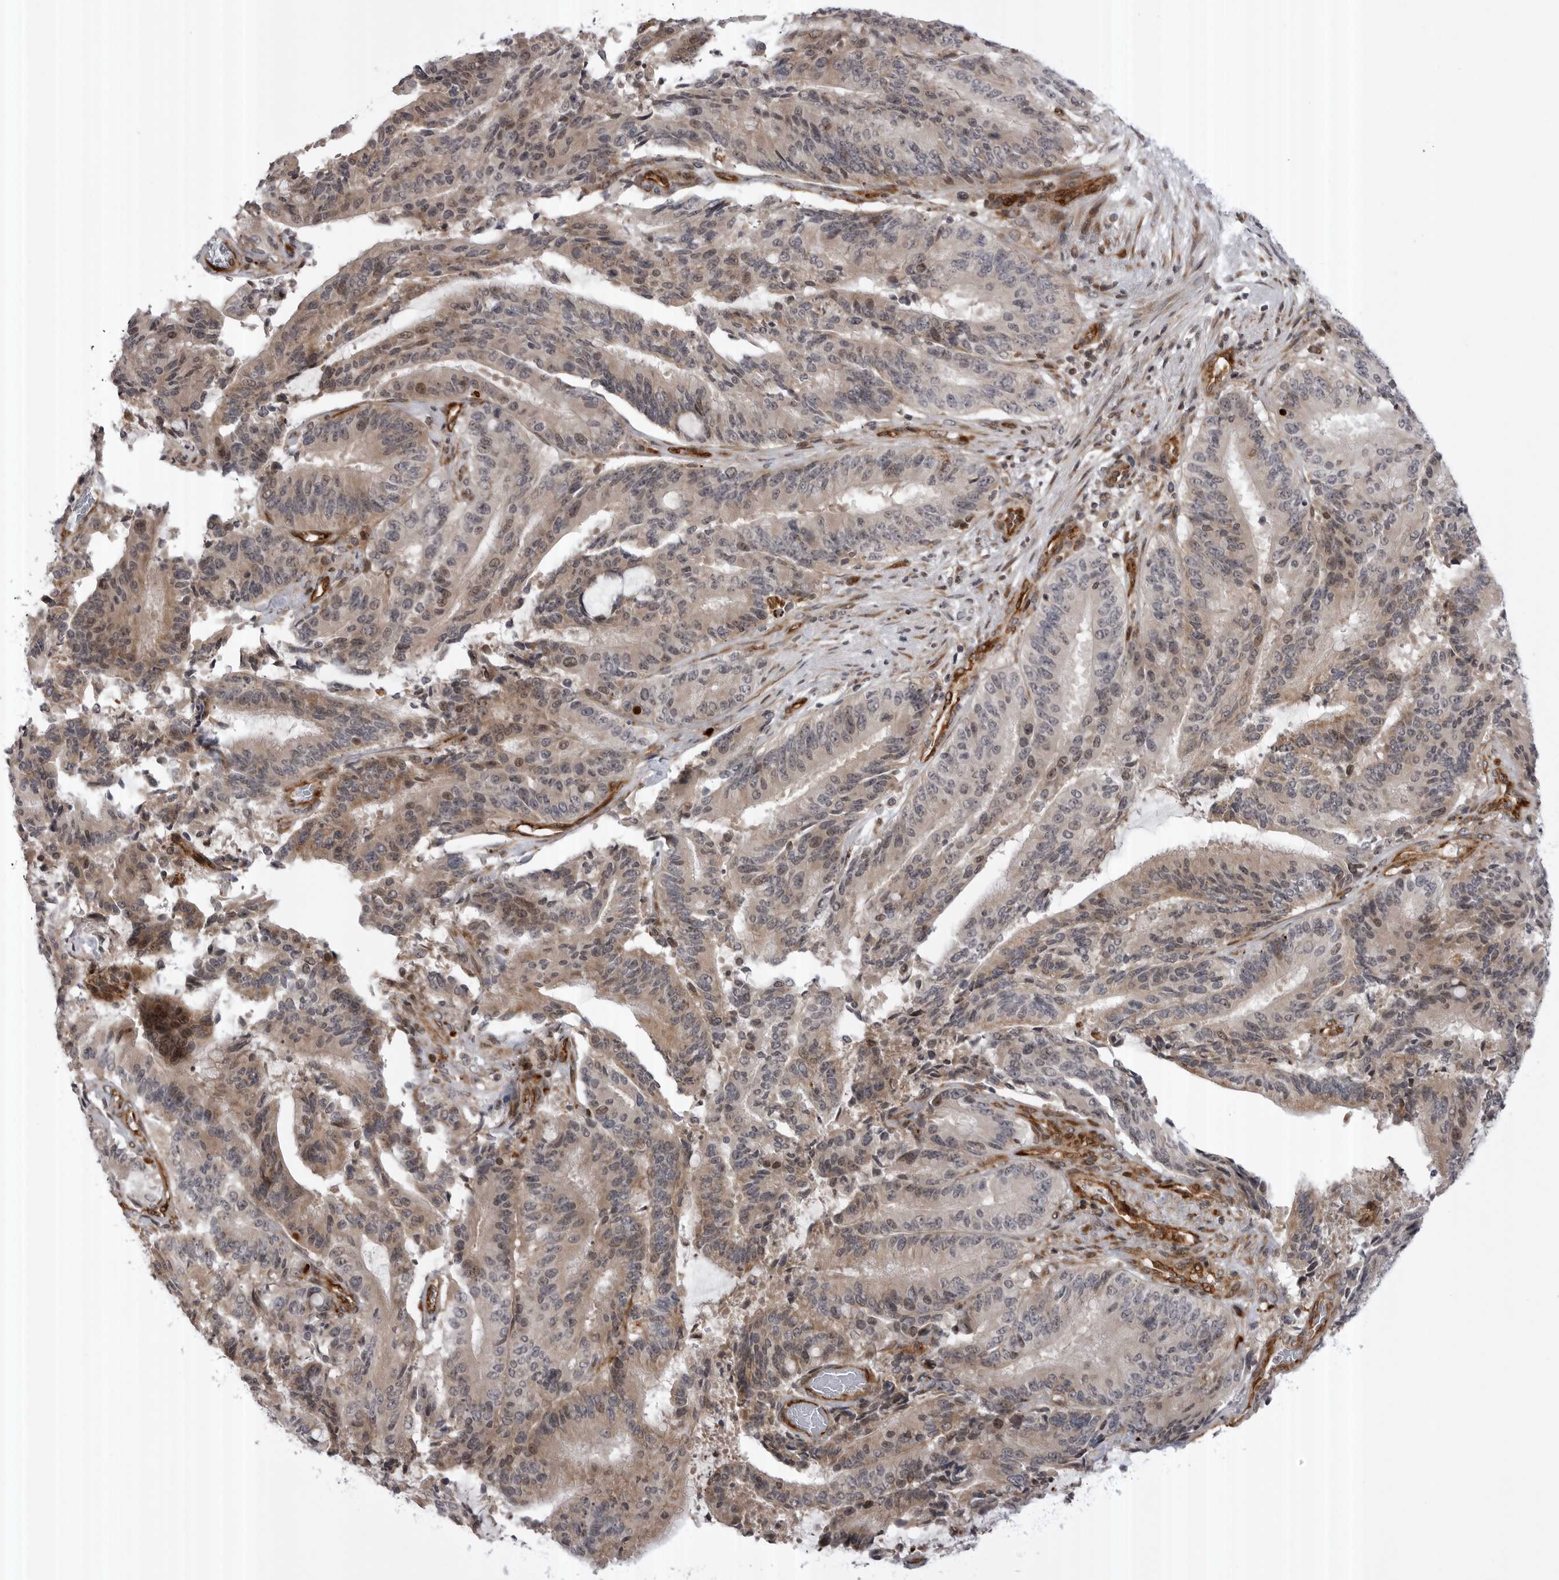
{"staining": {"intensity": "weak", "quantity": "25%-75%", "location": "cytoplasmic/membranous"}, "tissue": "liver cancer", "cell_type": "Tumor cells", "image_type": "cancer", "snomed": [{"axis": "morphology", "description": "Normal tissue, NOS"}, {"axis": "morphology", "description": "Cholangiocarcinoma"}, {"axis": "topography", "description": "Liver"}, {"axis": "topography", "description": "Peripheral nerve tissue"}], "caption": "A low amount of weak cytoplasmic/membranous positivity is appreciated in approximately 25%-75% of tumor cells in liver cancer tissue. (IHC, brightfield microscopy, high magnification).", "gene": "ABL1", "patient": {"sex": "female", "age": 73}}